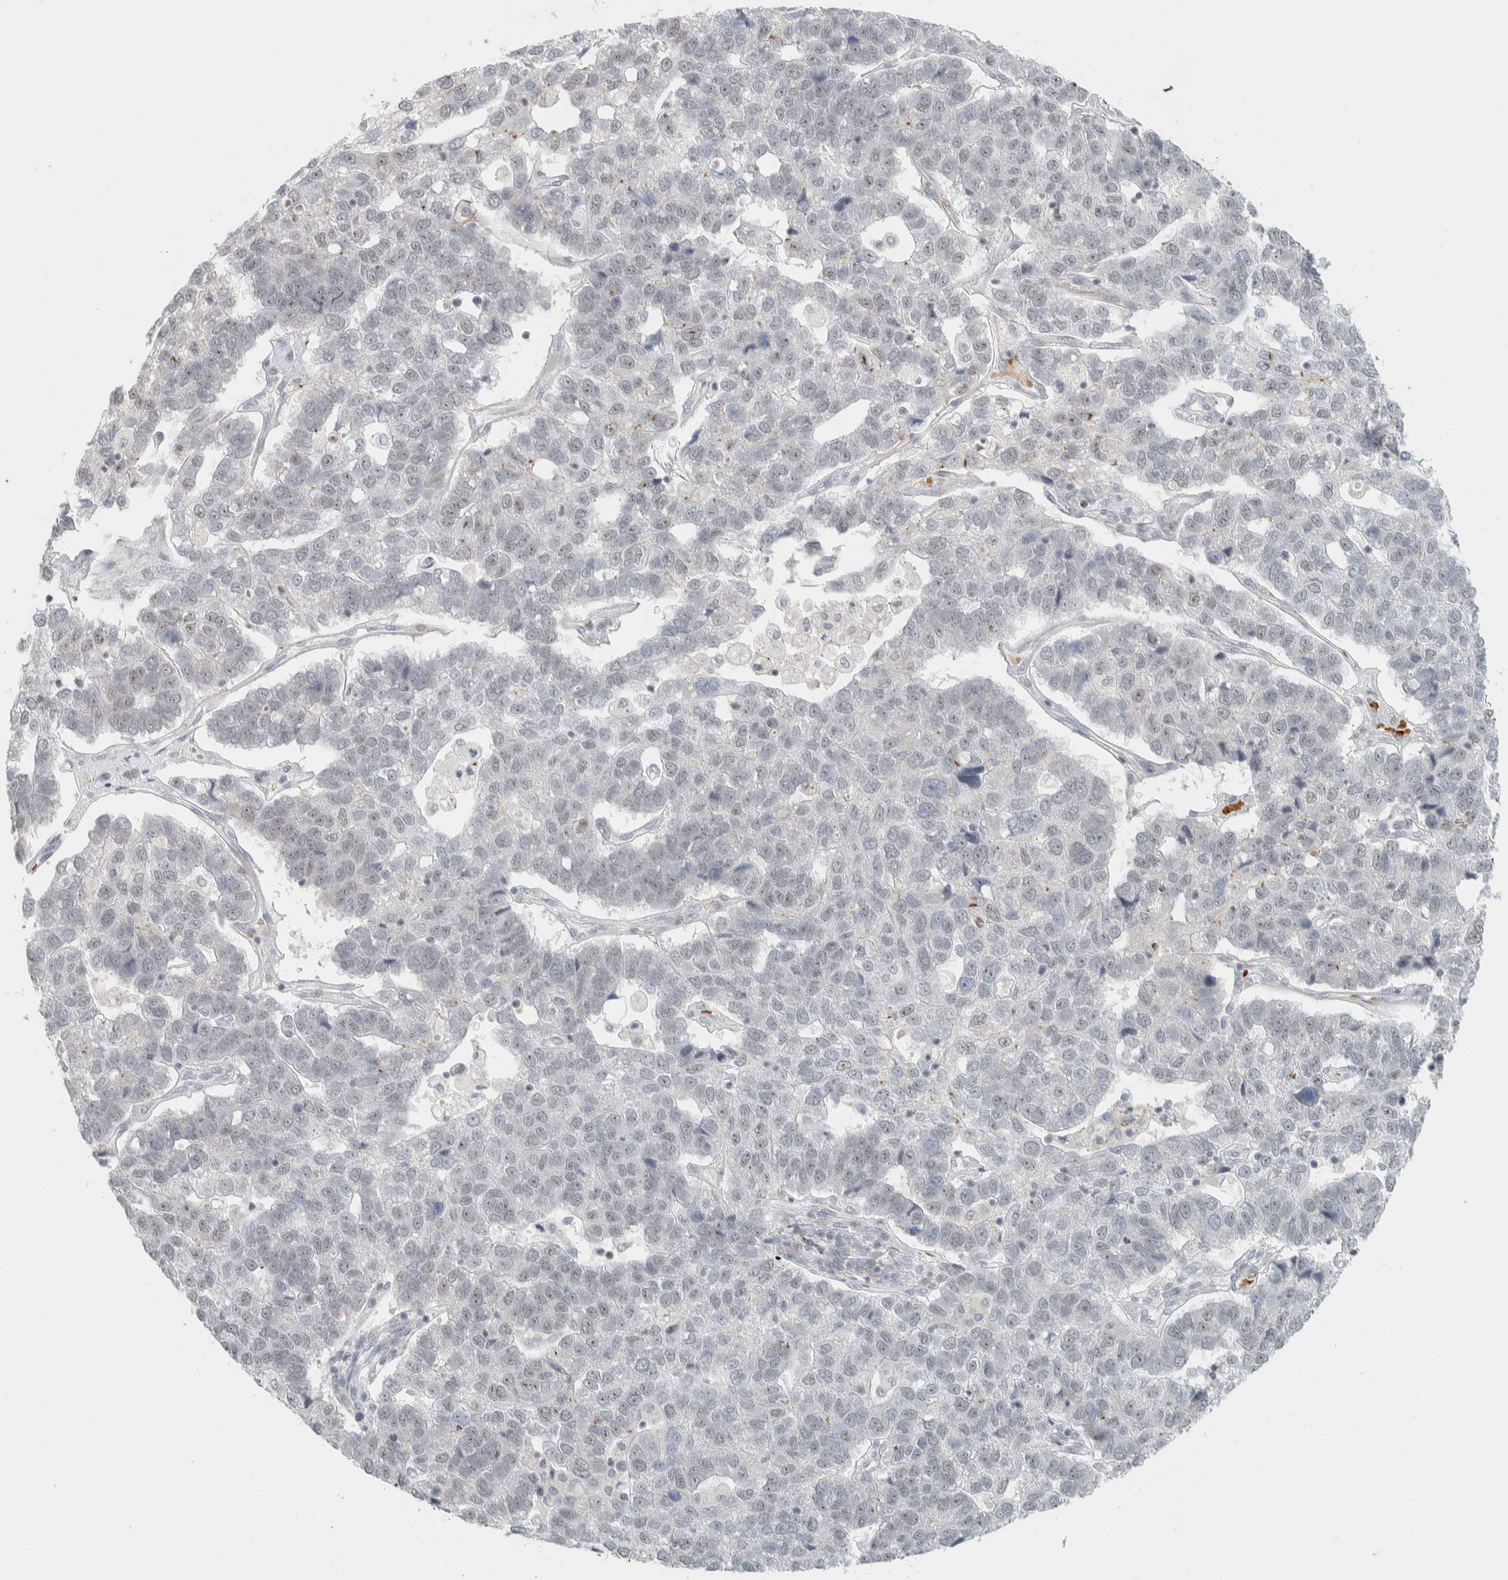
{"staining": {"intensity": "weak", "quantity": "<25%", "location": "nuclear"}, "tissue": "pancreatic cancer", "cell_type": "Tumor cells", "image_type": "cancer", "snomed": [{"axis": "morphology", "description": "Adenocarcinoma, NOS"}, {"axis": "topography", "description": "Pancreas"}], "caption": "This histopathology image is of adenocarcinoma (pancreatic) stained with immunohistochemistry to label a protein in brown with the nuclei are counter-stained blue. There is no expression in tumor cells.", "gene": "ZBTB2", "patient": {"sex": "female", "age": 61}}